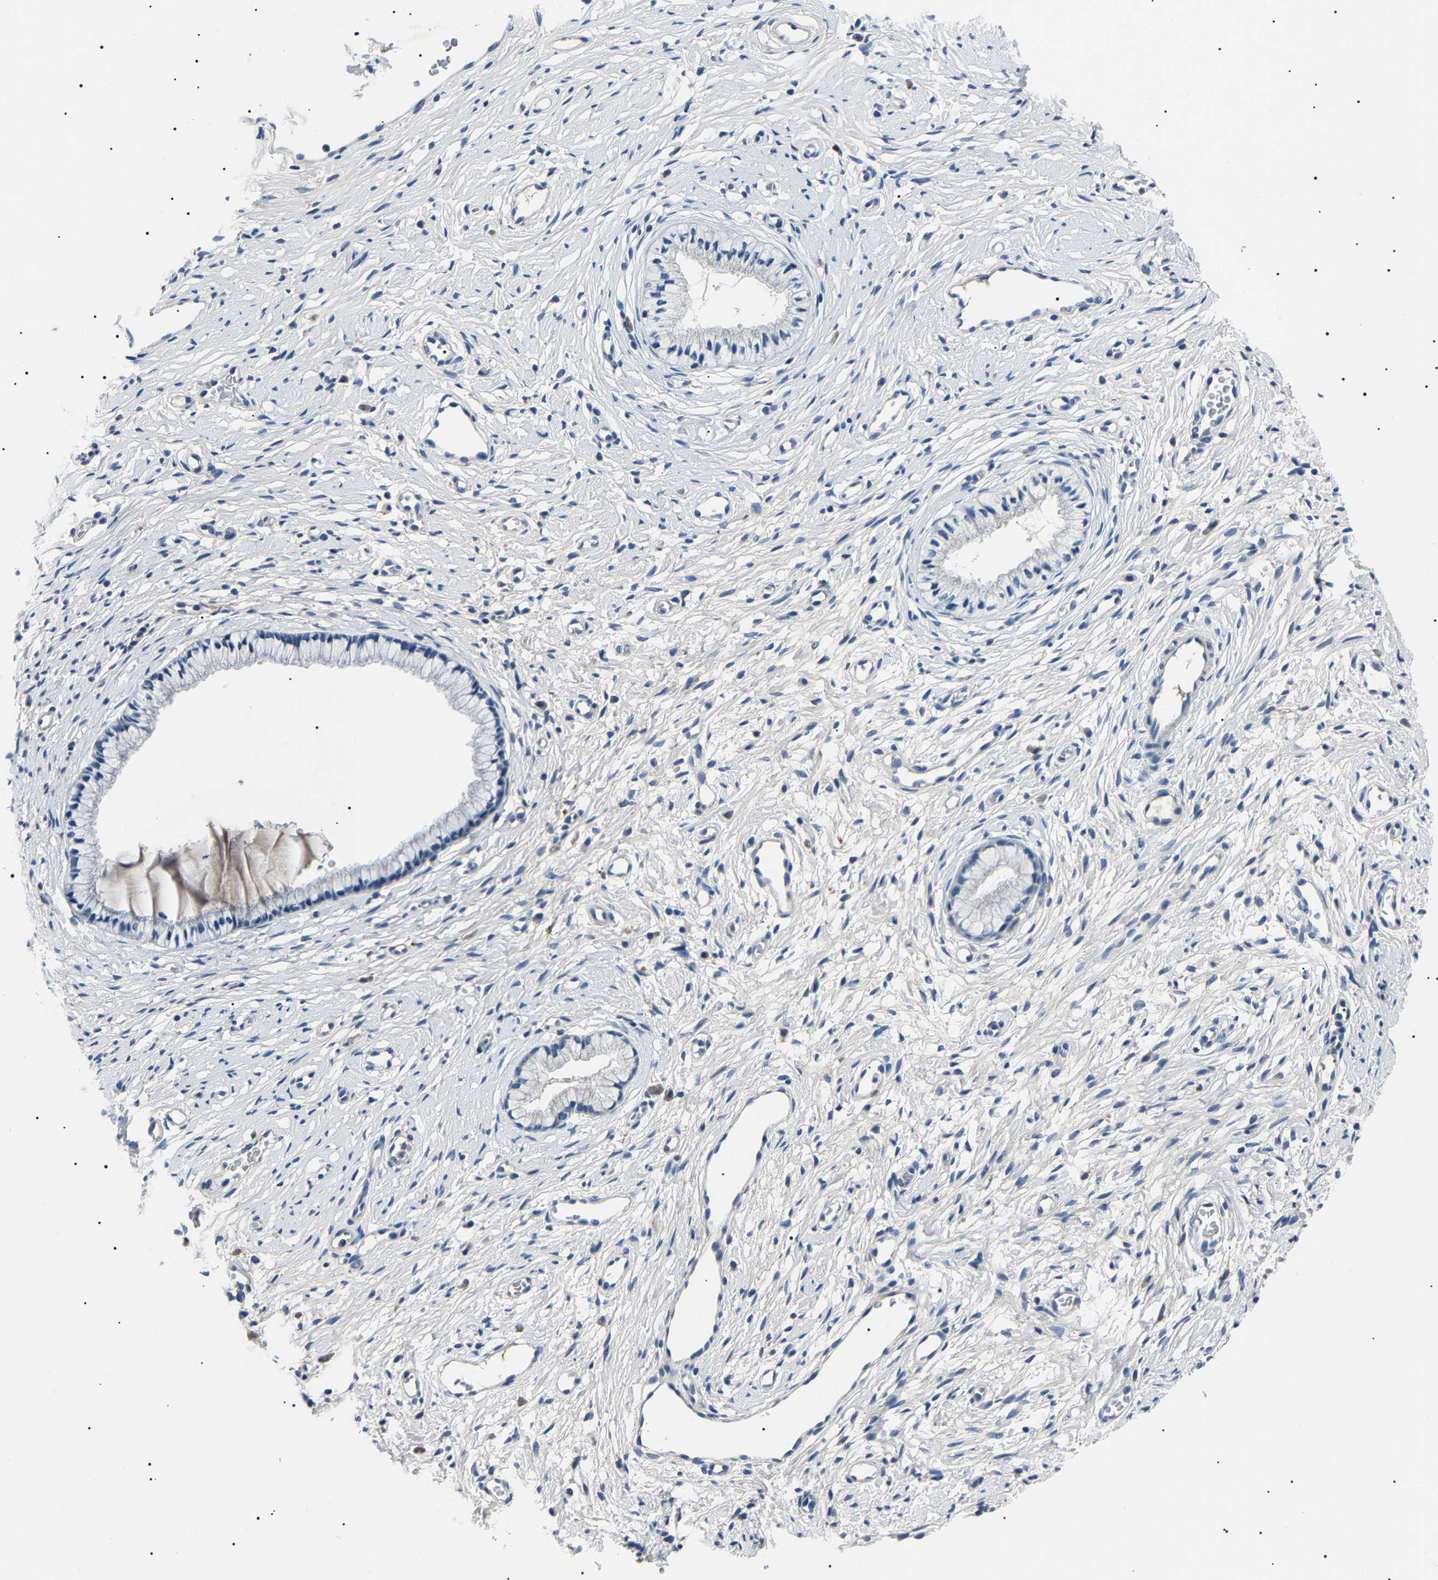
{"staining": {"intensity": "negative", "quantity": "none", "location": "none"}, "tissue": "cervix", "cell_type": "Glandular cells", "image_type": "normal", "snomed": [{"axis": "morphology", "description": "Normal tissue, NOS"}, {"axis": "topography", "description": "Cervix"}], "caption": "IHC of unremarkable cervix shows no expression in glandular cells.", "gene": "KLK15", "patient": {"sex": "female", "age": 77}}